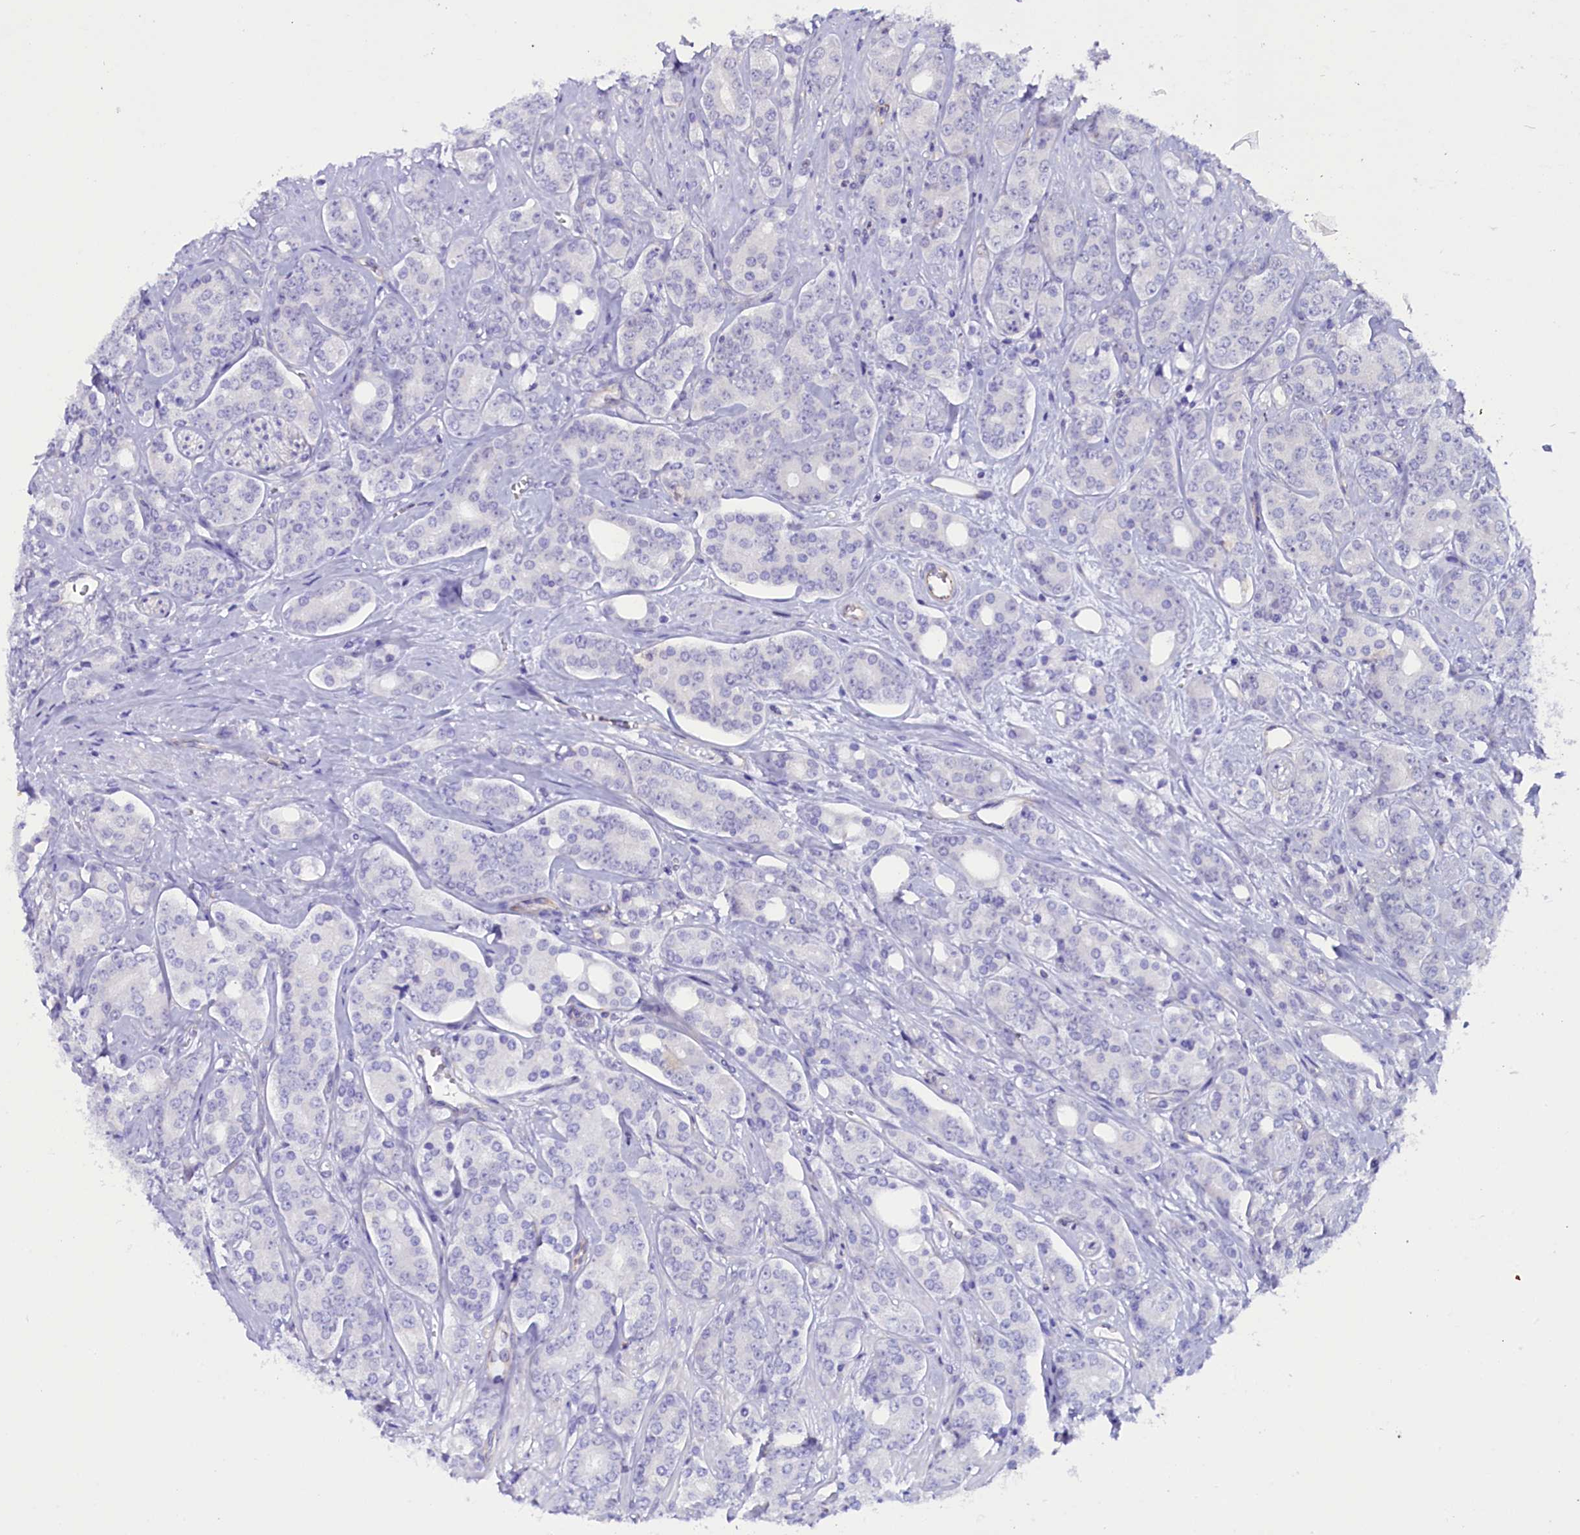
{"staining": {"intensity": "negative", "quantity": "none", "location": "none"}, "tissue": "prostate cancer", "cell_type": "Tumor cells", "image_type": "cancer", "snomed": [{"axis": "morphology", "description": "Adenocarcinoma, High grade"}, {"axis": "topography", "description": "Prostate"}], "caption": "DAB immunohistochemical staining of human prostate cancer (high-grade adenocarcinoma) exhibits no significant expression in tumor cells.", "gene": "PDILT", "patient": {"sex": "male", "age": 62}}